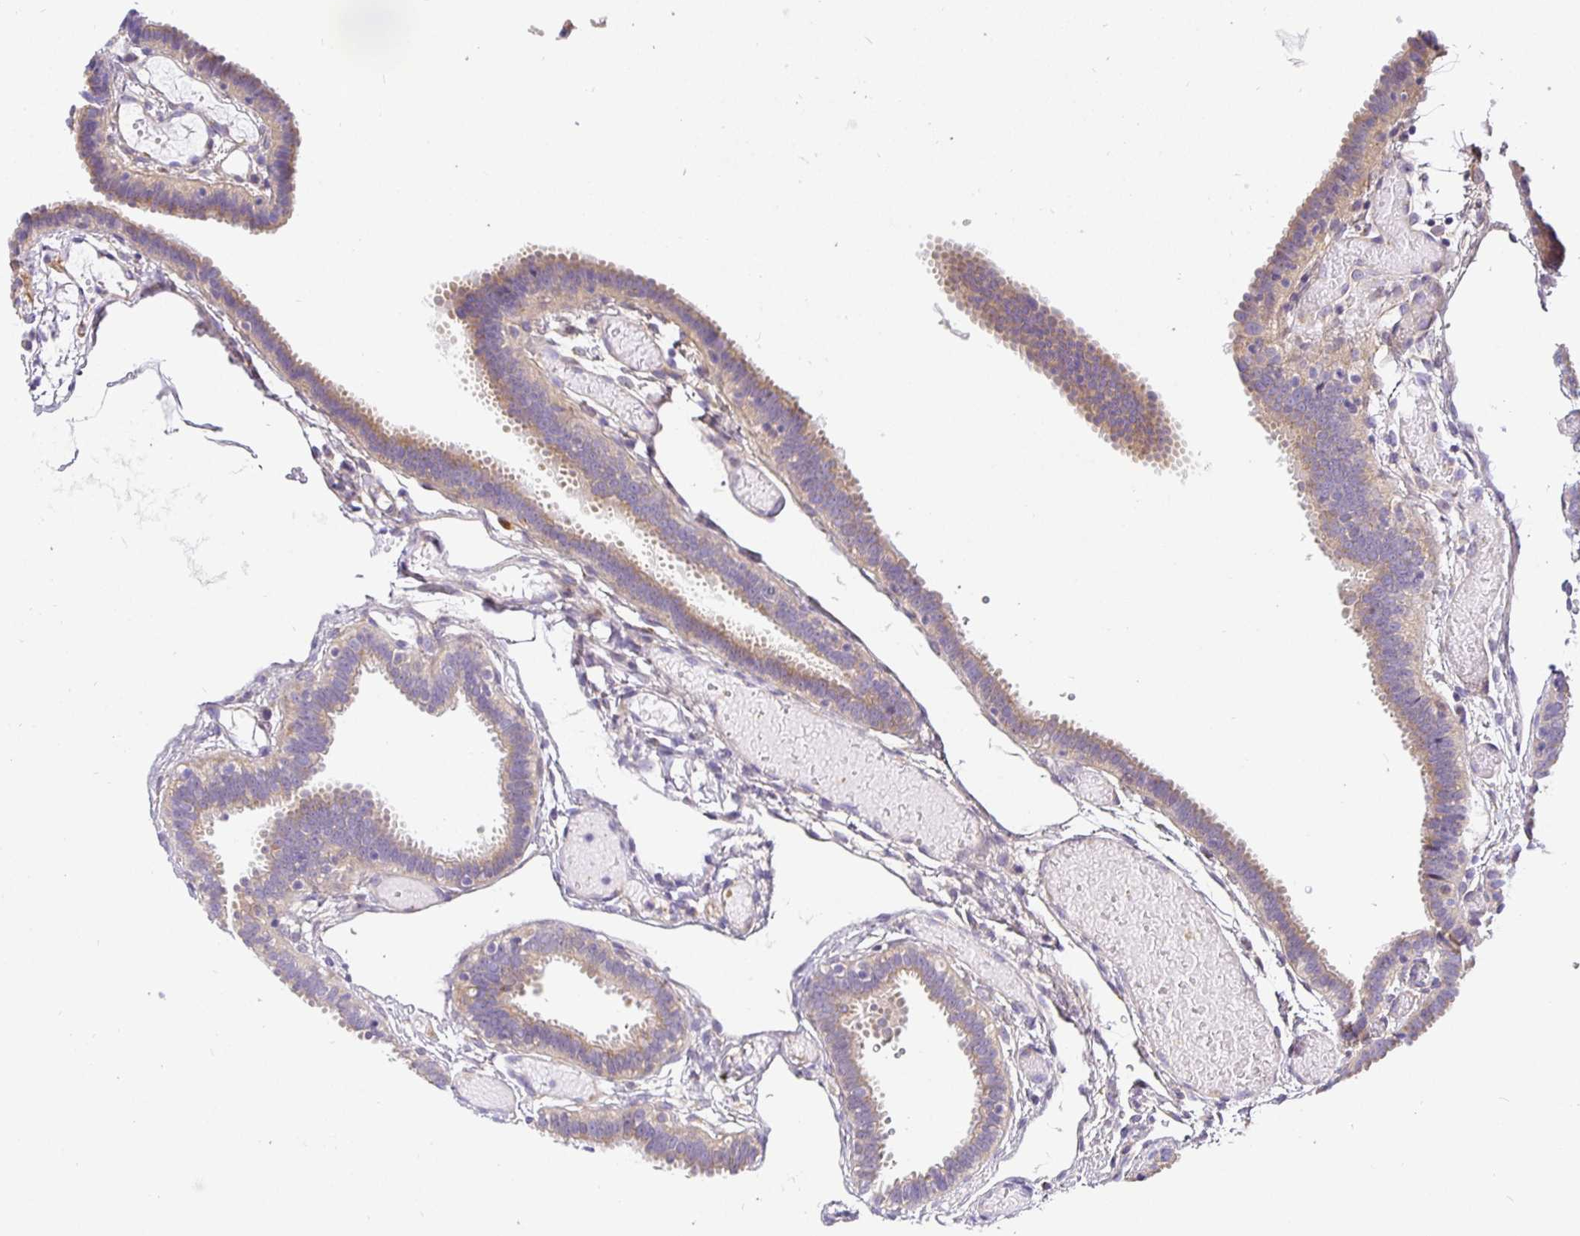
{"staining": {"intensity": "weak", "quantity": "25%-75%", "location": "cytoplasmic/membranous"}, "tissue": "fallopian tube", "cell_type": "Glandular cells", "image_type": "normal", "snomed": [{"axis": "morphology", "description": "Normal tissue, NOS"}, {"axis": "topography", "description": "Fallopian tube"}], "caption": "IHC photomicrograph of benign fallopian tube: human fallopian tube stained using immunohistochemistry reveals low levels of weak protein expression localized specifically in the cytoplasmic/membranous of glandular cells, appearing as a cytoplasmic/membranous brown color.", "gene": "OPALIN", "patient": {"sex": "female", "age": 37}}